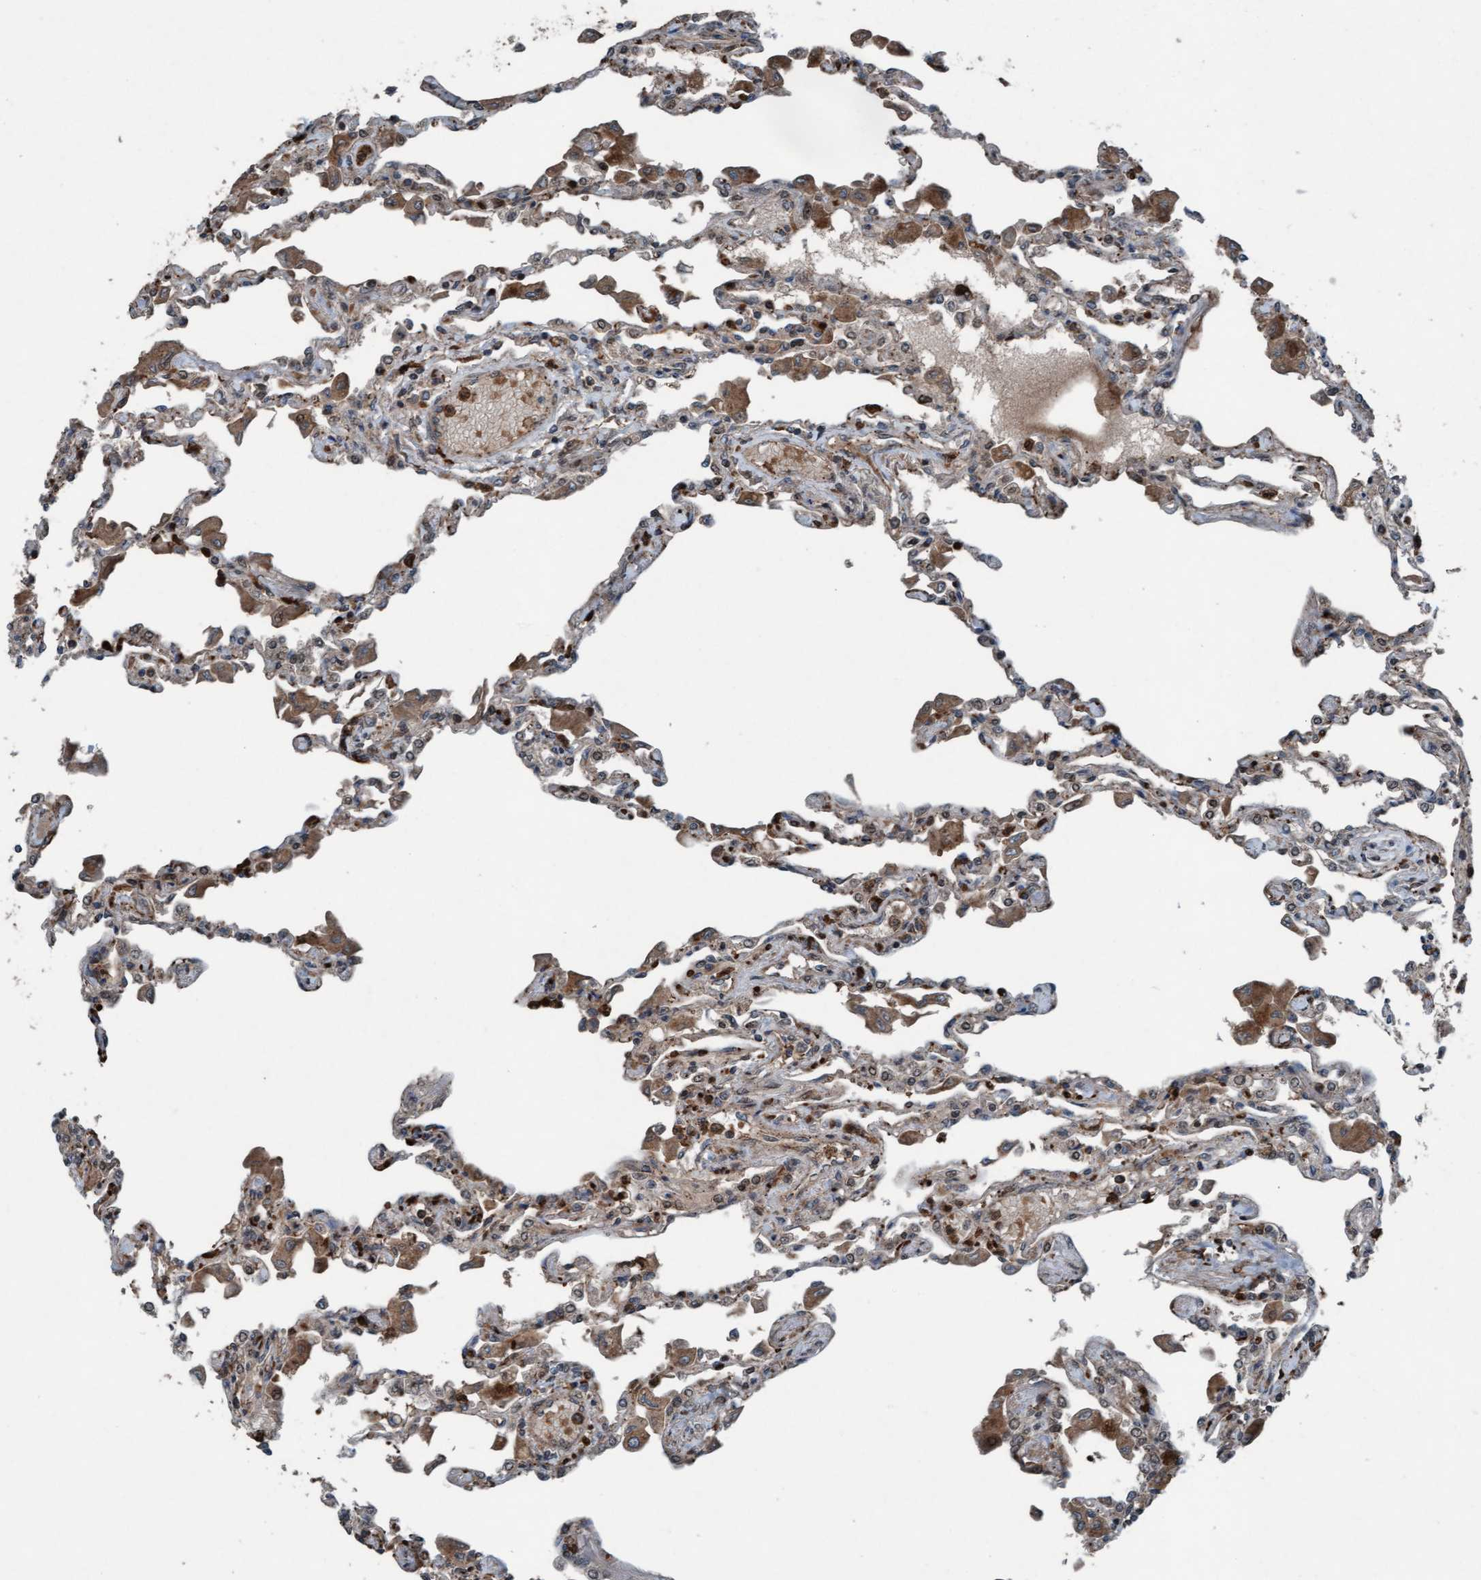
{"staining": {"intensity": "moderate", "quantity": ">75%", "location": "cytoplasmic/membranous"}, "tissue": "lung", "cell_type": "Alveolar cells", "image_type": "normal", "snomed": [{"axis": "morphology", "description": "Normal tissue, NOS"}, {"axis": "topography", "description": "Bronchus"}, {"axis": "topography", "description": "Lung"}], "caption": "Immunohistochemical staining of unremarkable lung displays medium levels of moderate cytoplasmic/membranous staining in about >75% of alveolar cells.", "gene": "PLXNB2", "patient": {"sex": "female", "age": 49}}